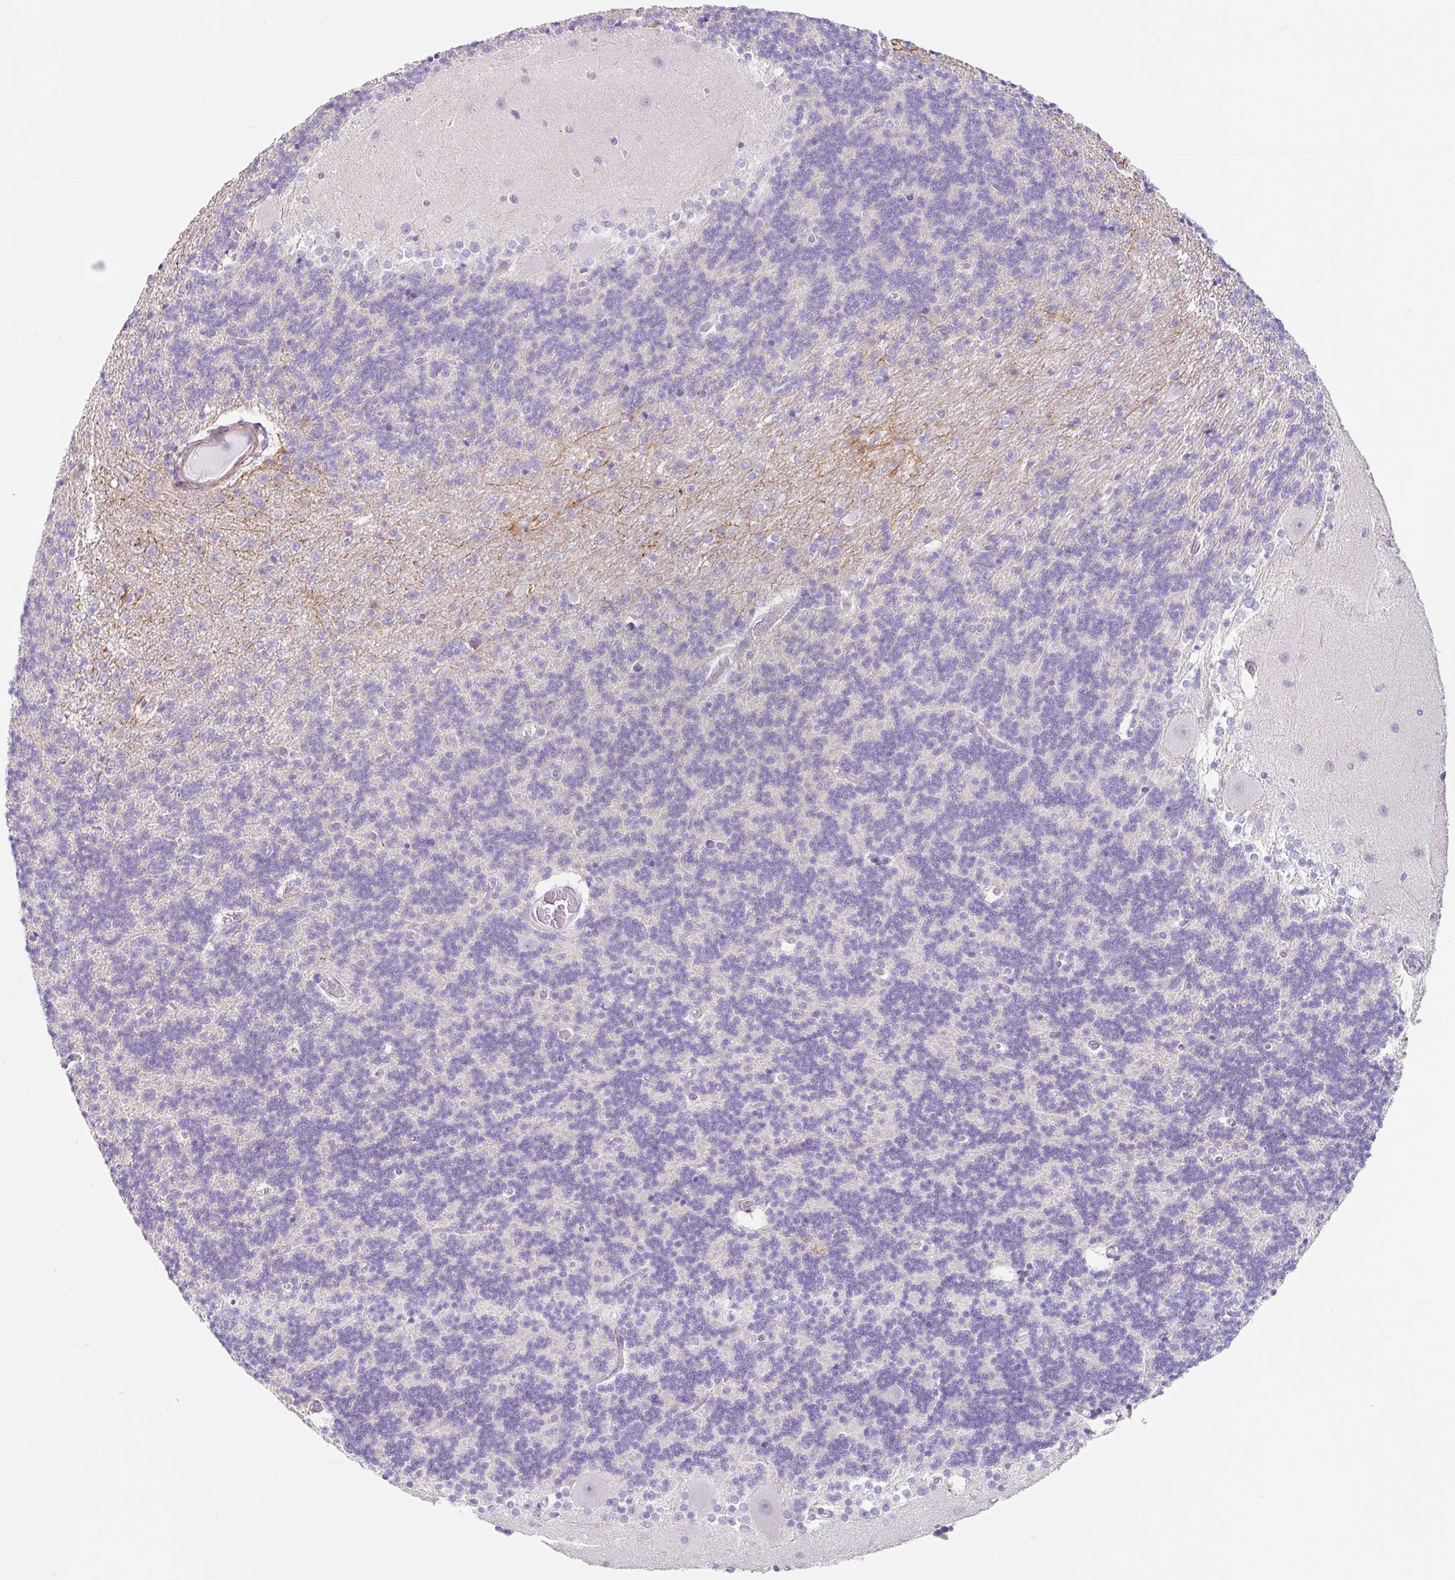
{"staining": {"intensity": "negative", "quantity": "none", "location": "none"}, "tissue": "cerebellum", "cell_type": "Cells in granular layer", "image_type": "normal", "snomed": [{"axis": "morphology", "description": "Normal tissue, NOS"}, {"axis": "topography", "description": "Cerebellum"}], "caption": "Cerebellum was stained to show a protein in brown. There is no significant positivity in cells in granular layer. Brightfield microscopy of immunohistochemistry (IHC) stained with DAB (3,3'-diaminobenzidine) (brown) and hematoxylin (blue), captured at high magnification.", "gene": "DCAF17", "patient": {"sex": "female", "age": 54}}